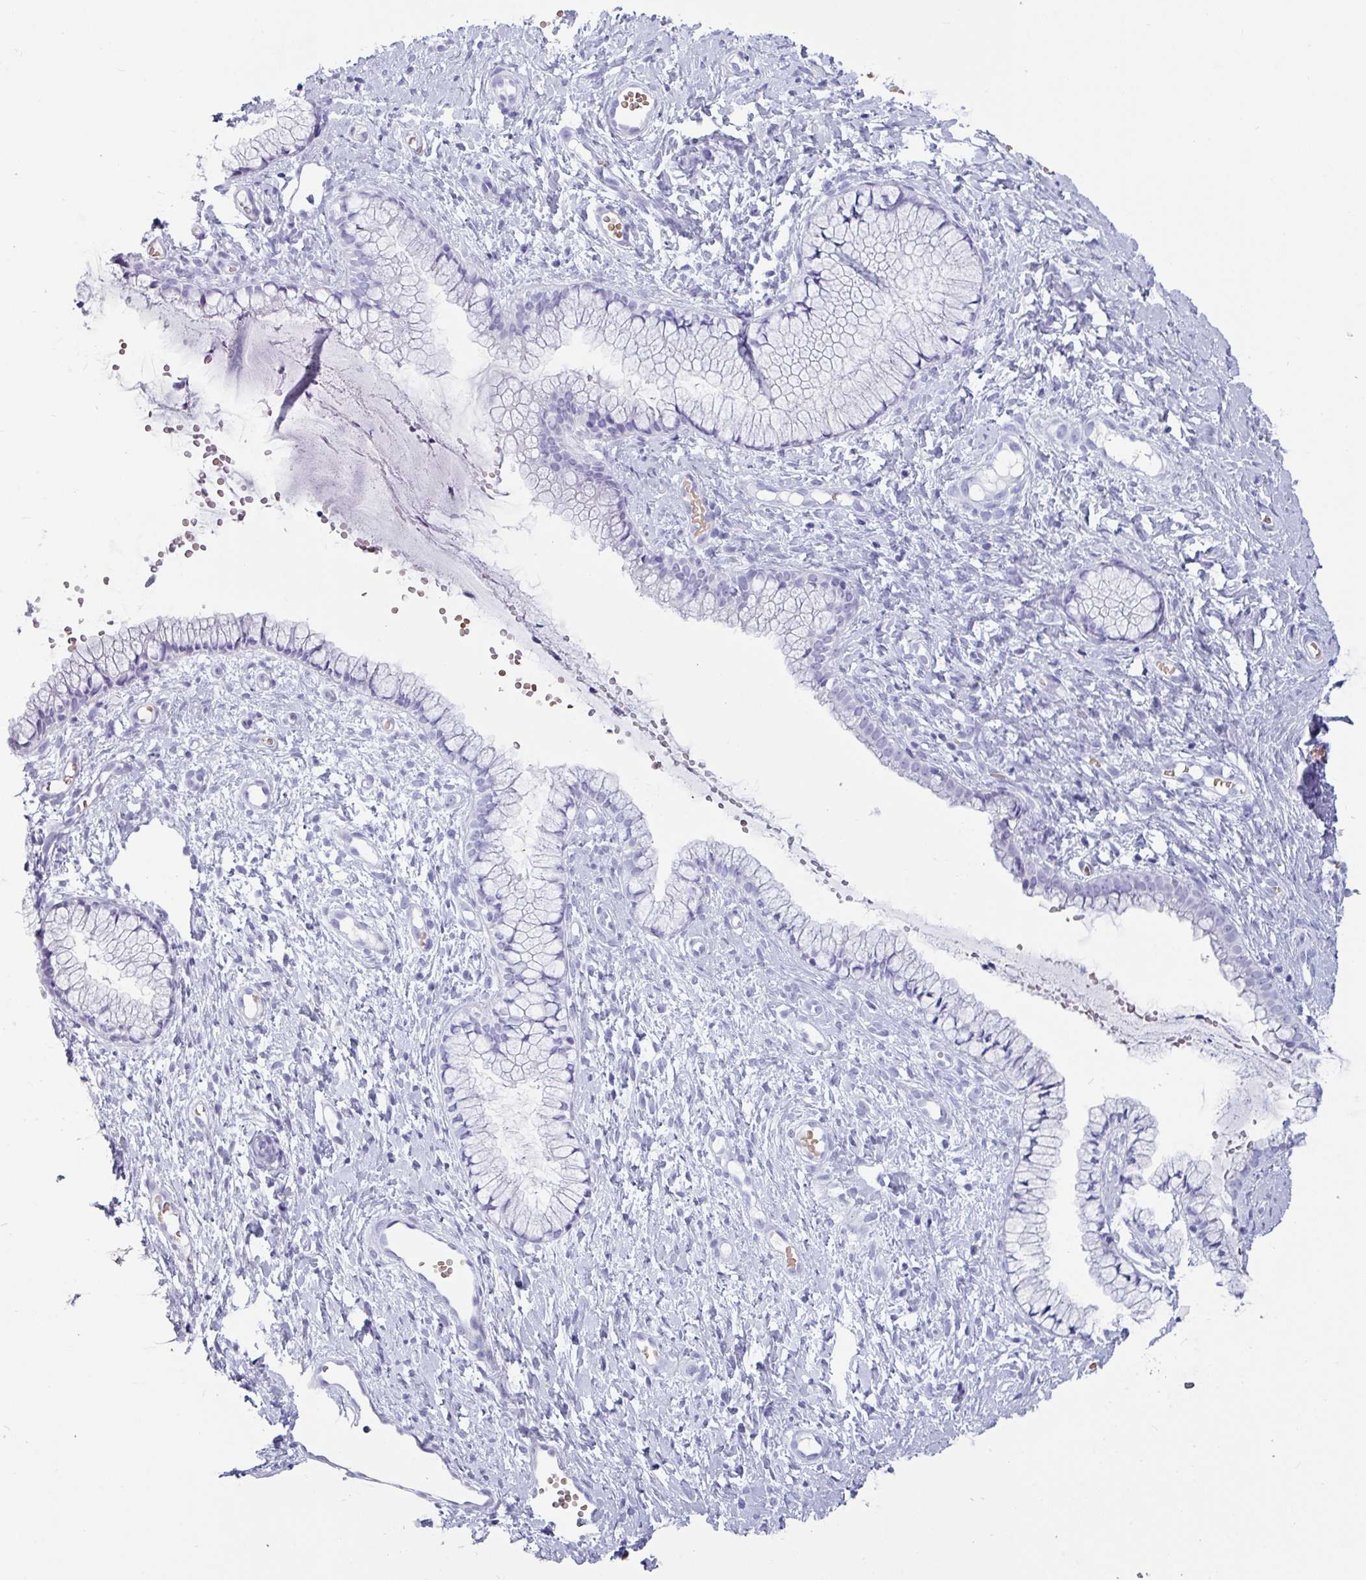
{"staining": {"intensity": "negative", "quantity": "none", "location": "none"}, "tissue": "cervix", "cell_type": "Glandular cells", "image_type": "normal", "snomed": [{"axis": "morphology", "description": "Normal tissue, NOS"}, {"axis": "topography", "description": "Cervix"}], "caption": "Glandular cells show no significant protein positivity in unremarkable cervix. Brightfield microscopy of IHC stained with DAB (brown) and hematoxylin (blue), captured at high magnification.", "gene": "CRYBB2", "patient": {"sex": "female", "age": 36}}